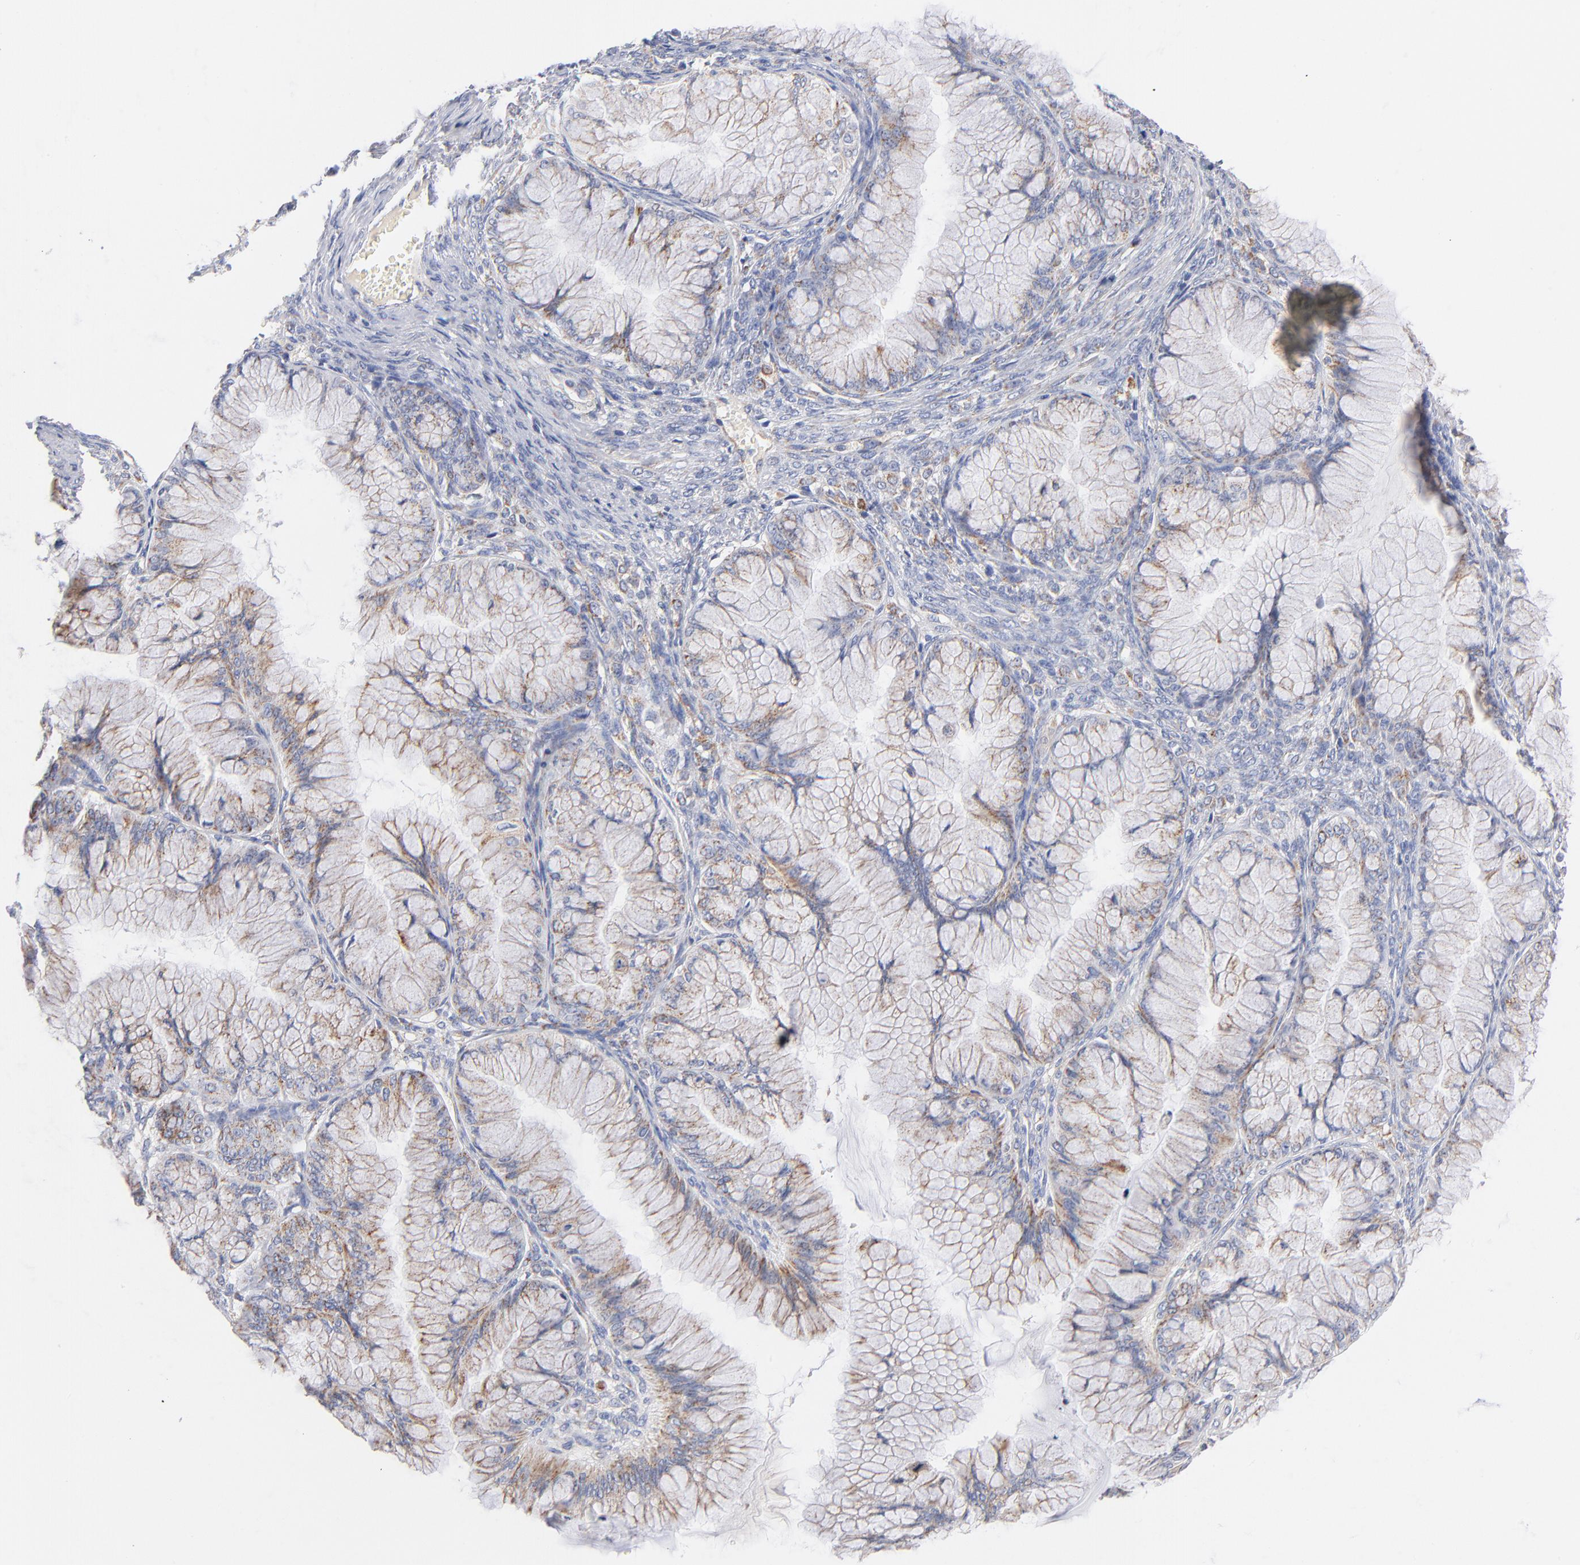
{"staining": {"intensity": "moderate", "quantity": ">75%", "location": "cytoplasmic/membranous"}, "tissue": "ovarian cancer", "cell_type": "Tumor cells", "image_type": "cancer", "snomed": [{"axis": "morphology", "description": "Cystadenocarcinoma, mucinous, NOS"}, {"axis": "topography", "description": "Ovary"}], "caption": "Immunohistochemical staining of ovarian cancer (mucinous cystadenocarcinoma) demonstrates medium levels of moderate cytoplasmic/membranous protein expression in approximately >75% of tumor cells.", "gene": "DLAT", "patient": {"sex": "female", "age": 63}}